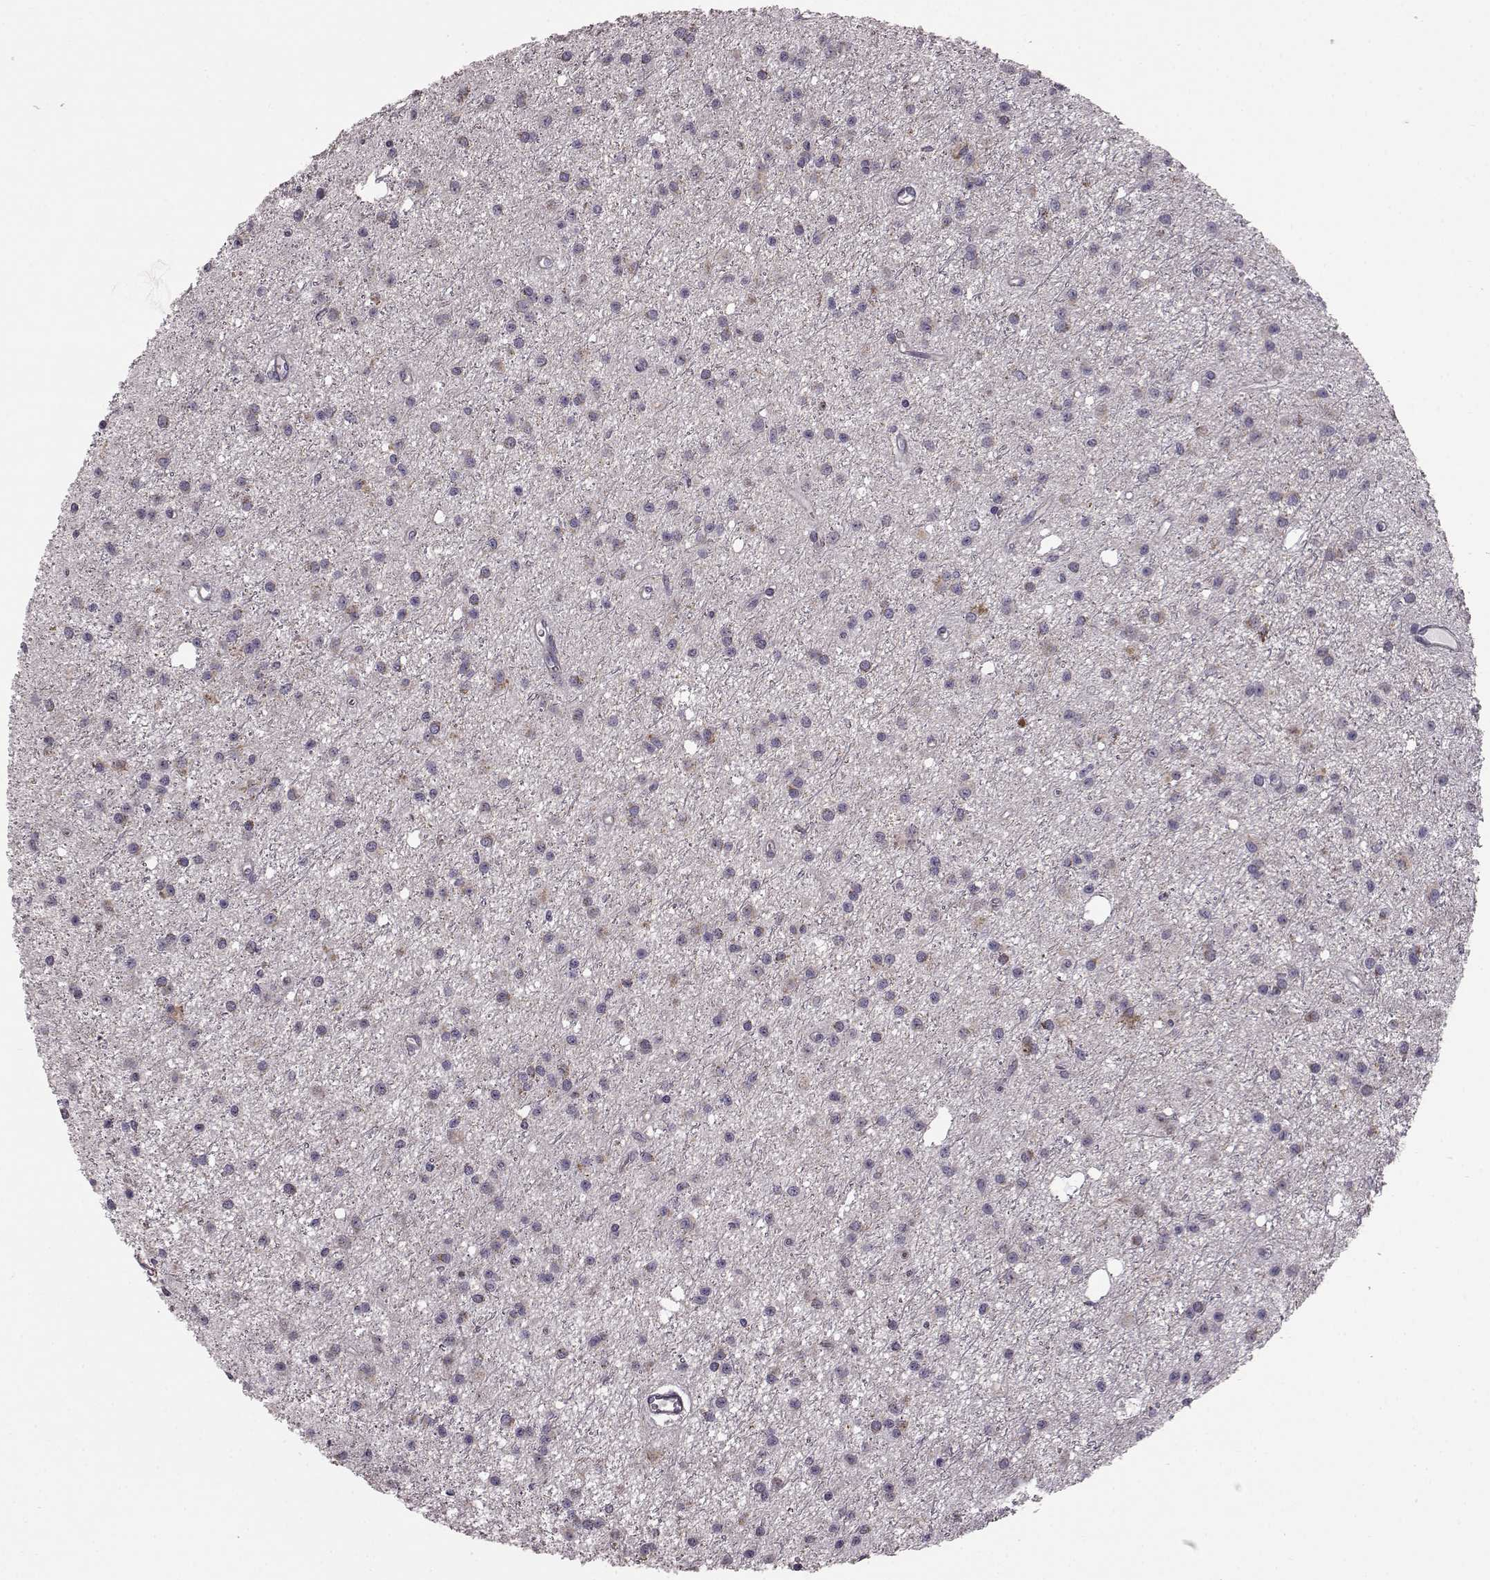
{"staining": {"intensity": "weak", "quantity": ">75%", "location": "cytoplasmic/membranous"}, "tissue": "glioma", "cell_type": "Tumor cells", "image_type": "cancer", "snomed": [{"axis": "morphology", "description": "Glioma, malignant, Low grade"}, {"axis": "topography", "description": "Brain"}], "caption": "Malignant glioma (low-grade) tissue displays weak cytoplasmic/membranous staining in about >75% of tumor cells, visualized by immunohistochemistry.", "gene": "ATP5MF", "patient": {"sex": "male", "age": 27}}